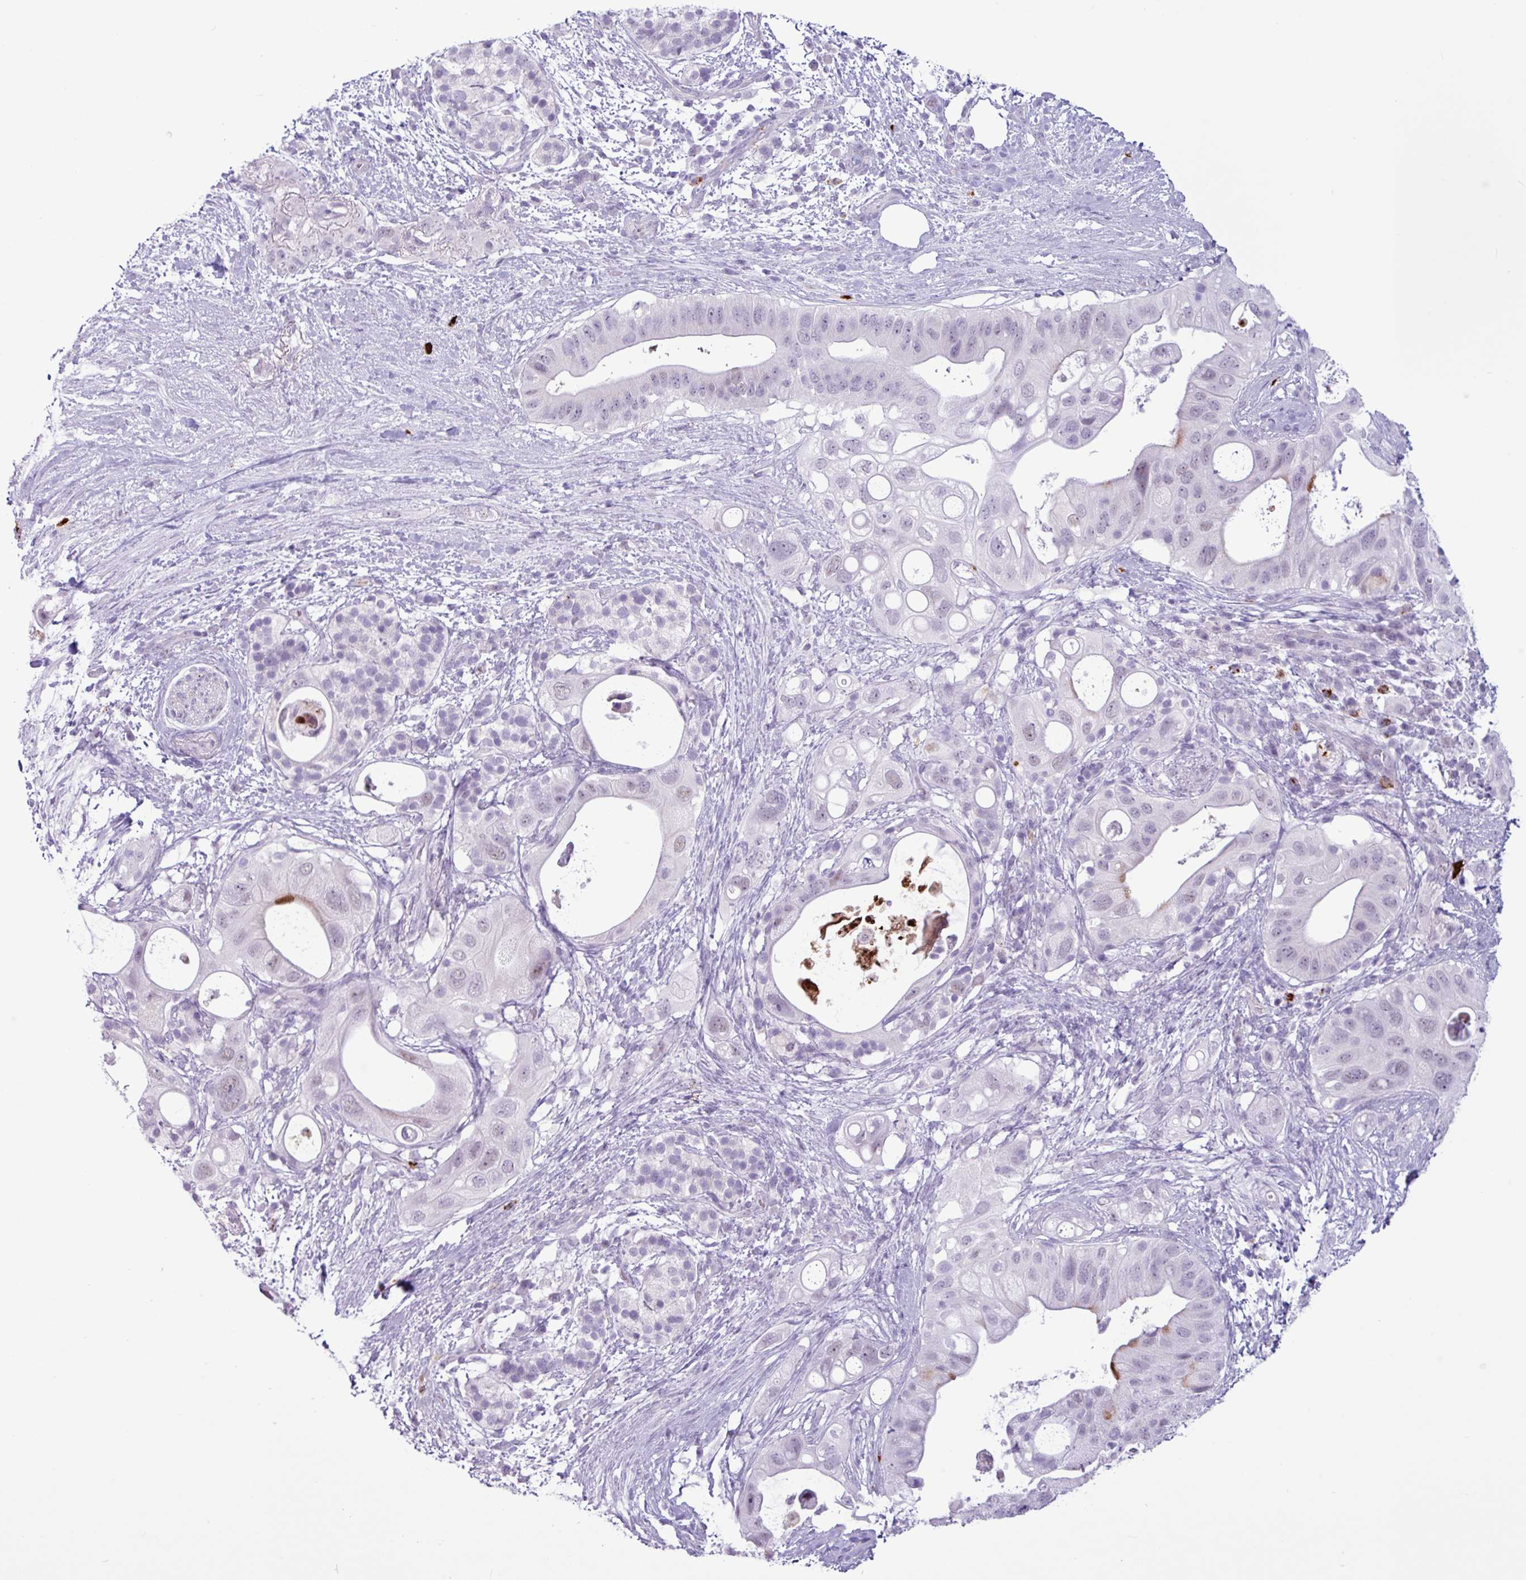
{"staining": {"intensity": "negative", "quantity": "none", "location": "none"}, "tissue": "pancreatic cancer", "cell_type": "Tumor cells", "image_type": "cancer", "snomed": [{"axis": "morphology", "description": "Adenocarcinoma, NOS"}, {"axis": "topography", "description": "Pancreas"}], "caption": "Immunohistochemistry of pancreatic cancer (adenocarcinoma) demonstrates no positivity in tumor cells.", "gene": "TMEM178A", "patient": {"sex": "female", "age": 72}}